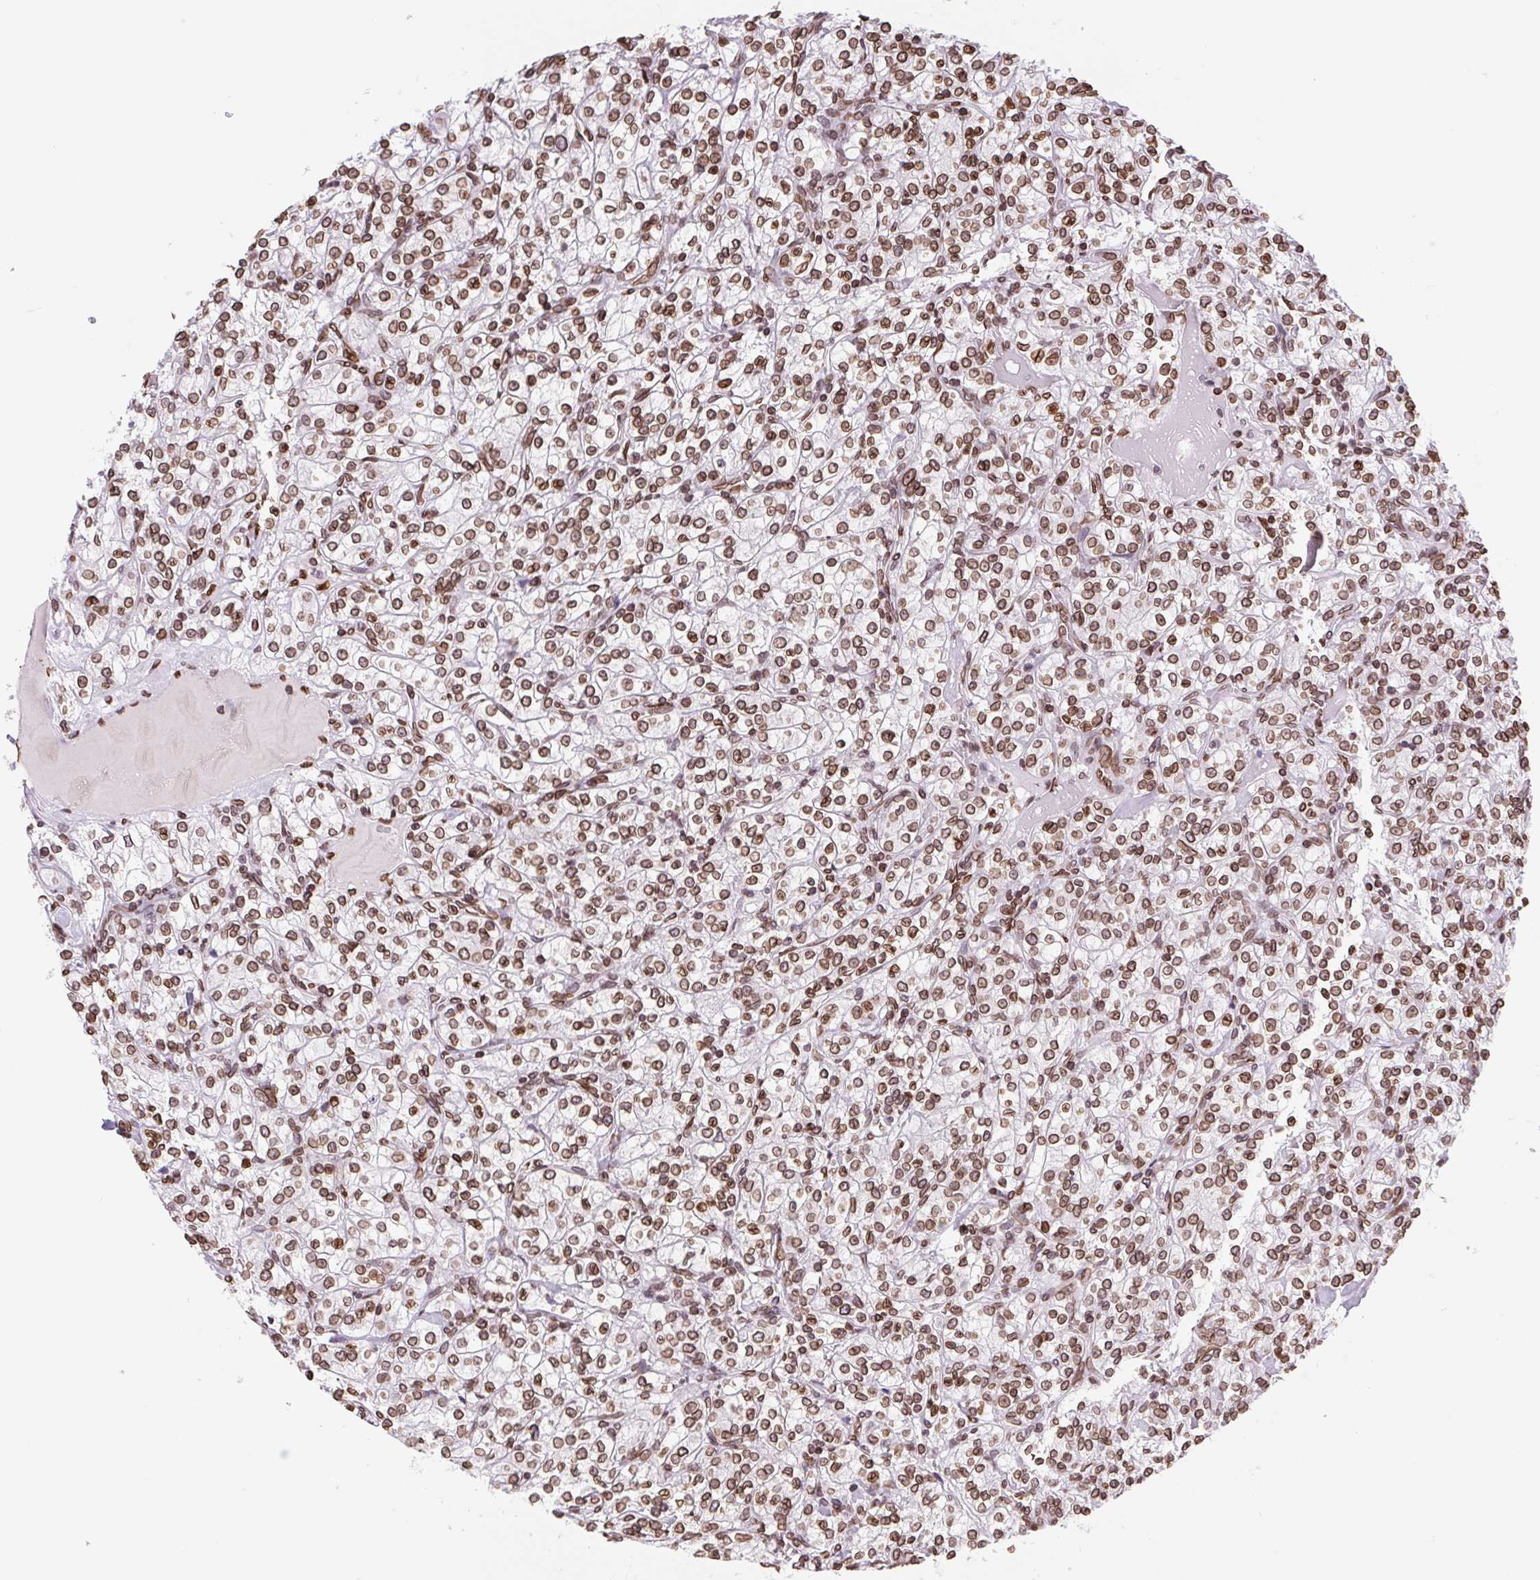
{"staining": {"intensity": "strong", "quantity": ">75%", "location": "cytoplasmic/membranous,nuclear"}, "tissue": "renal cancer", "cell_type": "Tumor cells", "image_type": "cancer", "snomed": [{"axis": "morphology", "description": "Adenocarcinoma, NOS"}, {"axis": "topography", "description": "Kidney"}], "caption": "IHC of adenocarcinoma (renal) exhibits high levels of strong cytoplasmic/membranous and nuclear positivity in approximately >75% of tumor cells.", "gene": "LMNB2", "patient": {"sex": "male", "age": 77}}